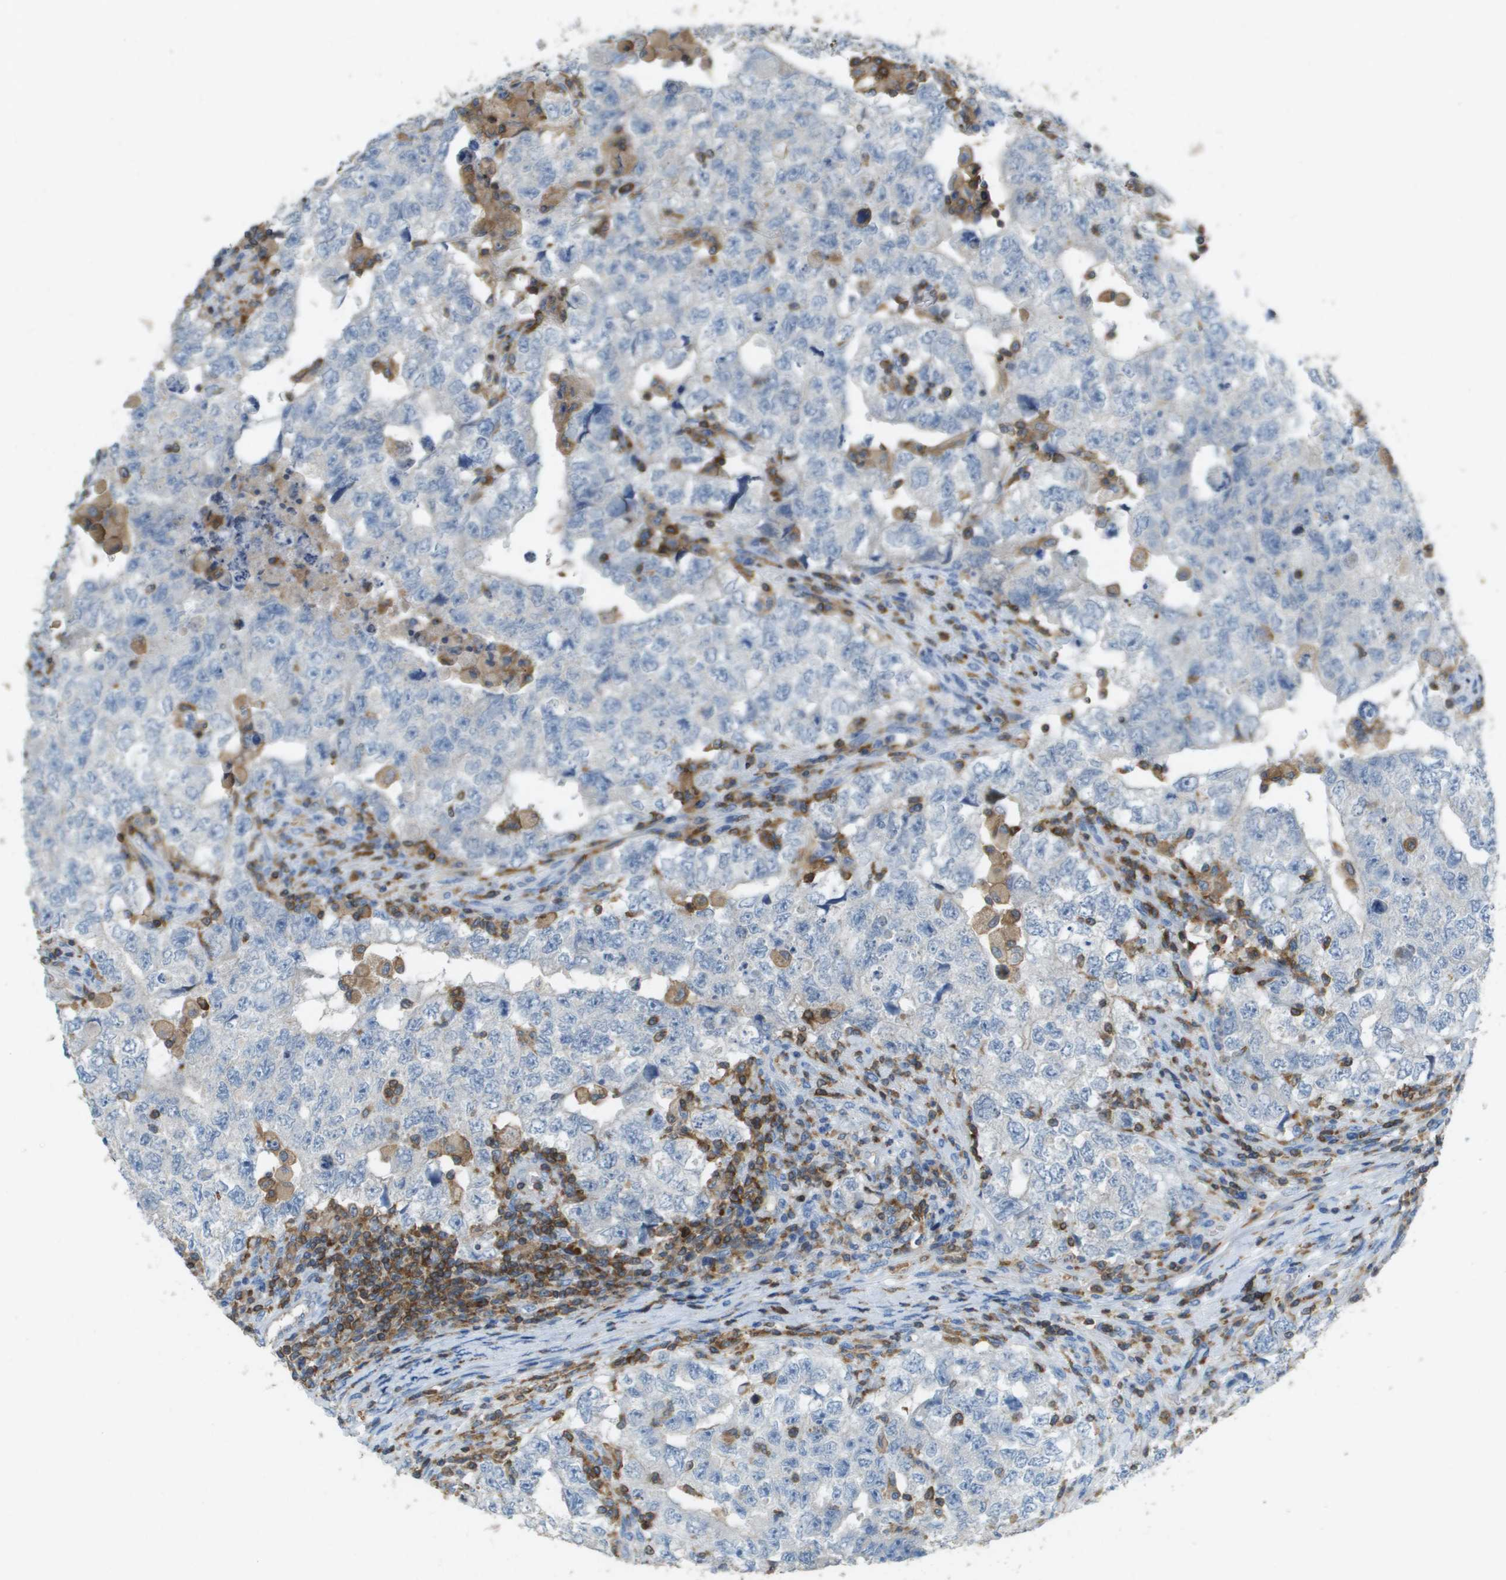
{"staining": {"intensity": "negative", "quantity": "none", "location": "none"}, "tissue": "testis cancer", "cell_type": "Tumor cells", "image_type": "cancer", "snomed": [{"axis": "morphology", "description": "Carcinoma, Embryonal, NOS"}, {"axis": "topography", "description": "Testis"}], "caption": "High power microscopy photomicrograph of an immunohistochemistry (IHC) histopathology image of testis cancer (embryonal carcinoma), revealing no significant expression in tumor cells.", "gene": "APBB1IP", "patient": {"sex": "male", "age": 36}}